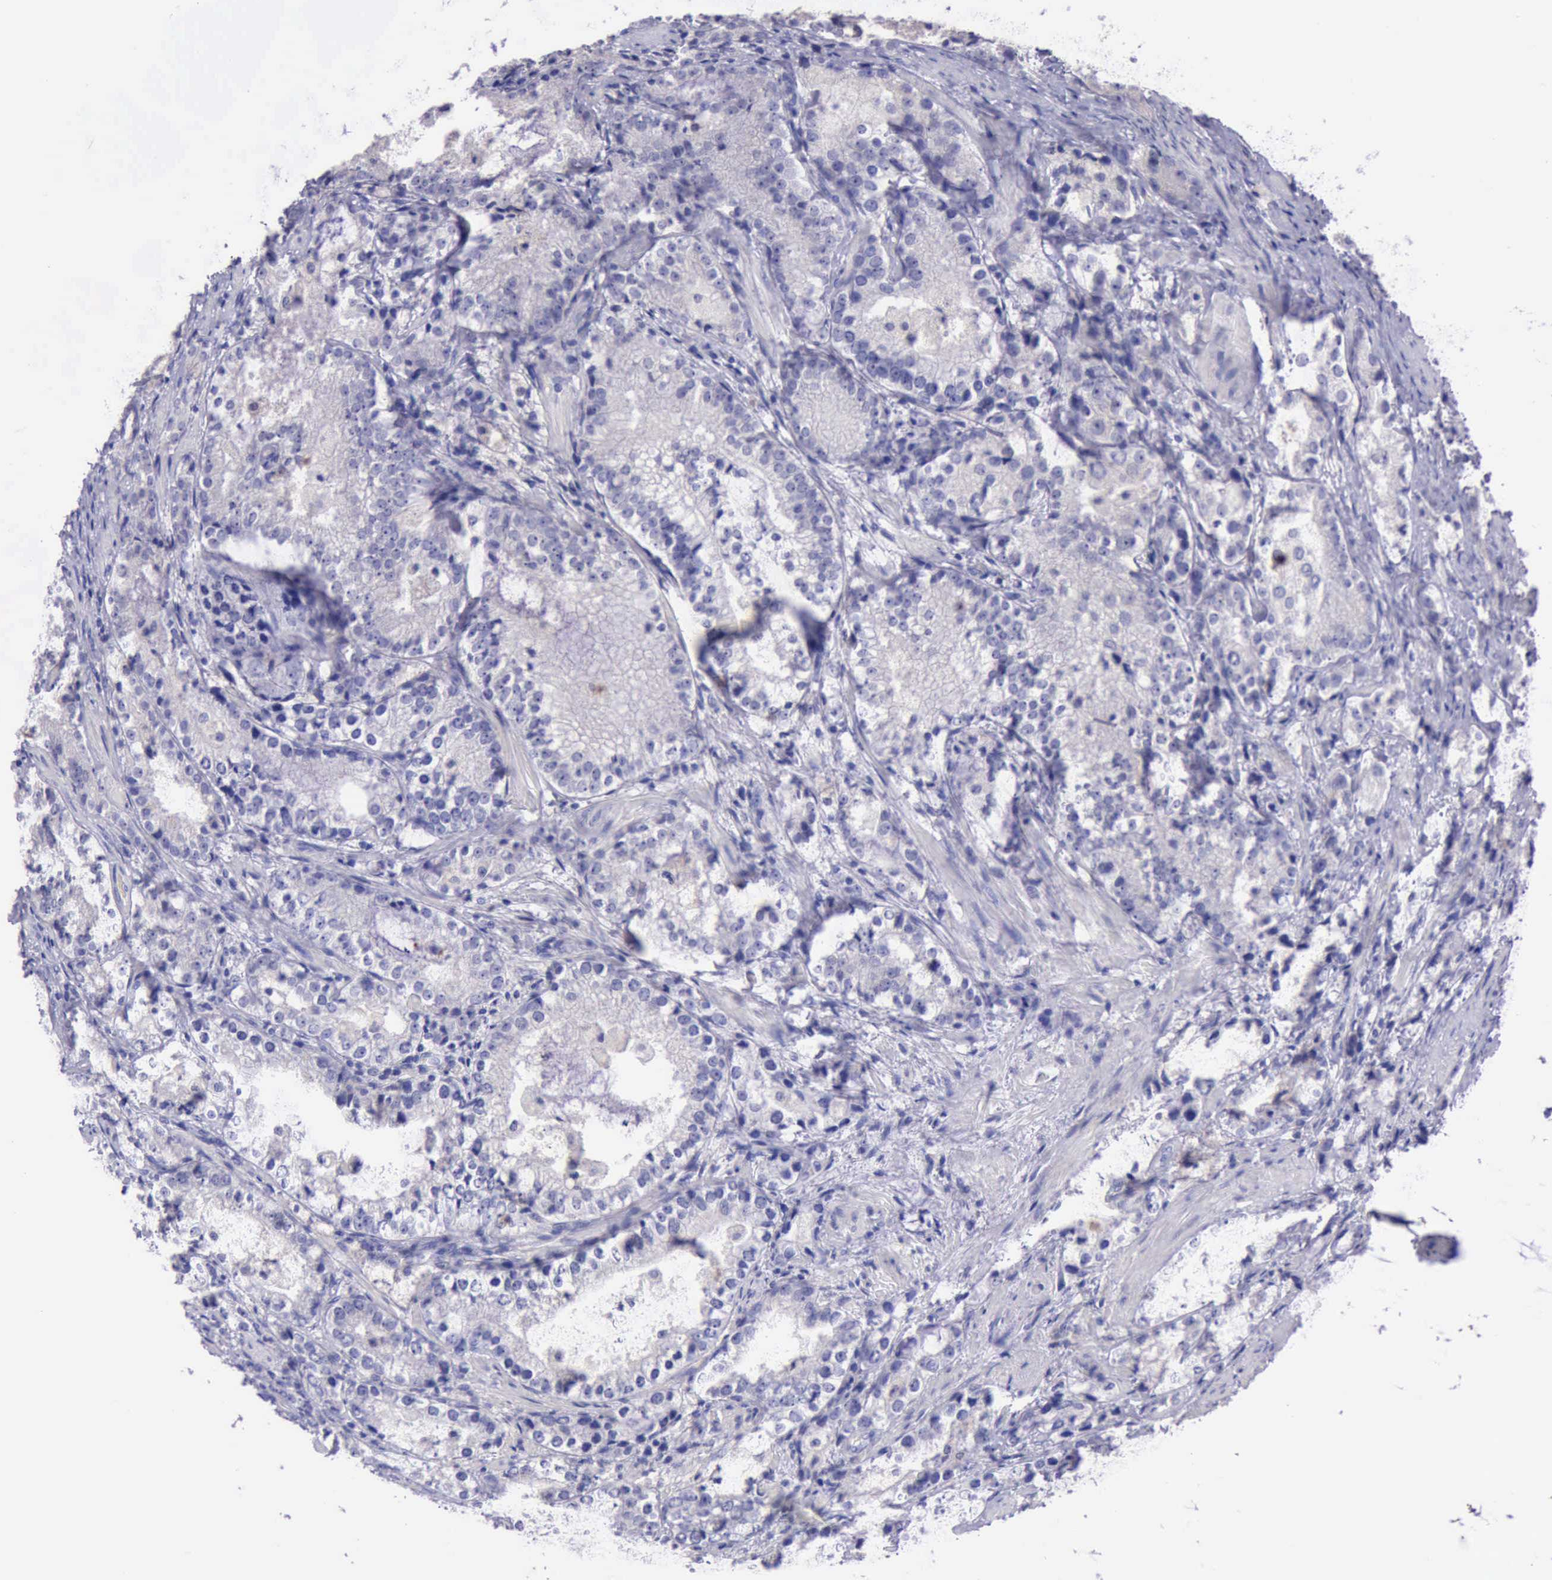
{"staining": {"intensity": "negative", "quantity": "none", "location": "none"}, "tissue": "prostate cancer", "cell_type": "Tumor cells", "image_type": "cancer", "snomed": [{"axis": "morphology", "description": "Adenocarcinoma, High grade"}, {"axis": "topography", "description": "Prostate"}], "caption": "DAB immunohistochemical staining of prostate cancer displays no significant staining in tumor cells.", "gene": "LRFN5", "patient": {"sex": "male", "age": 63}}